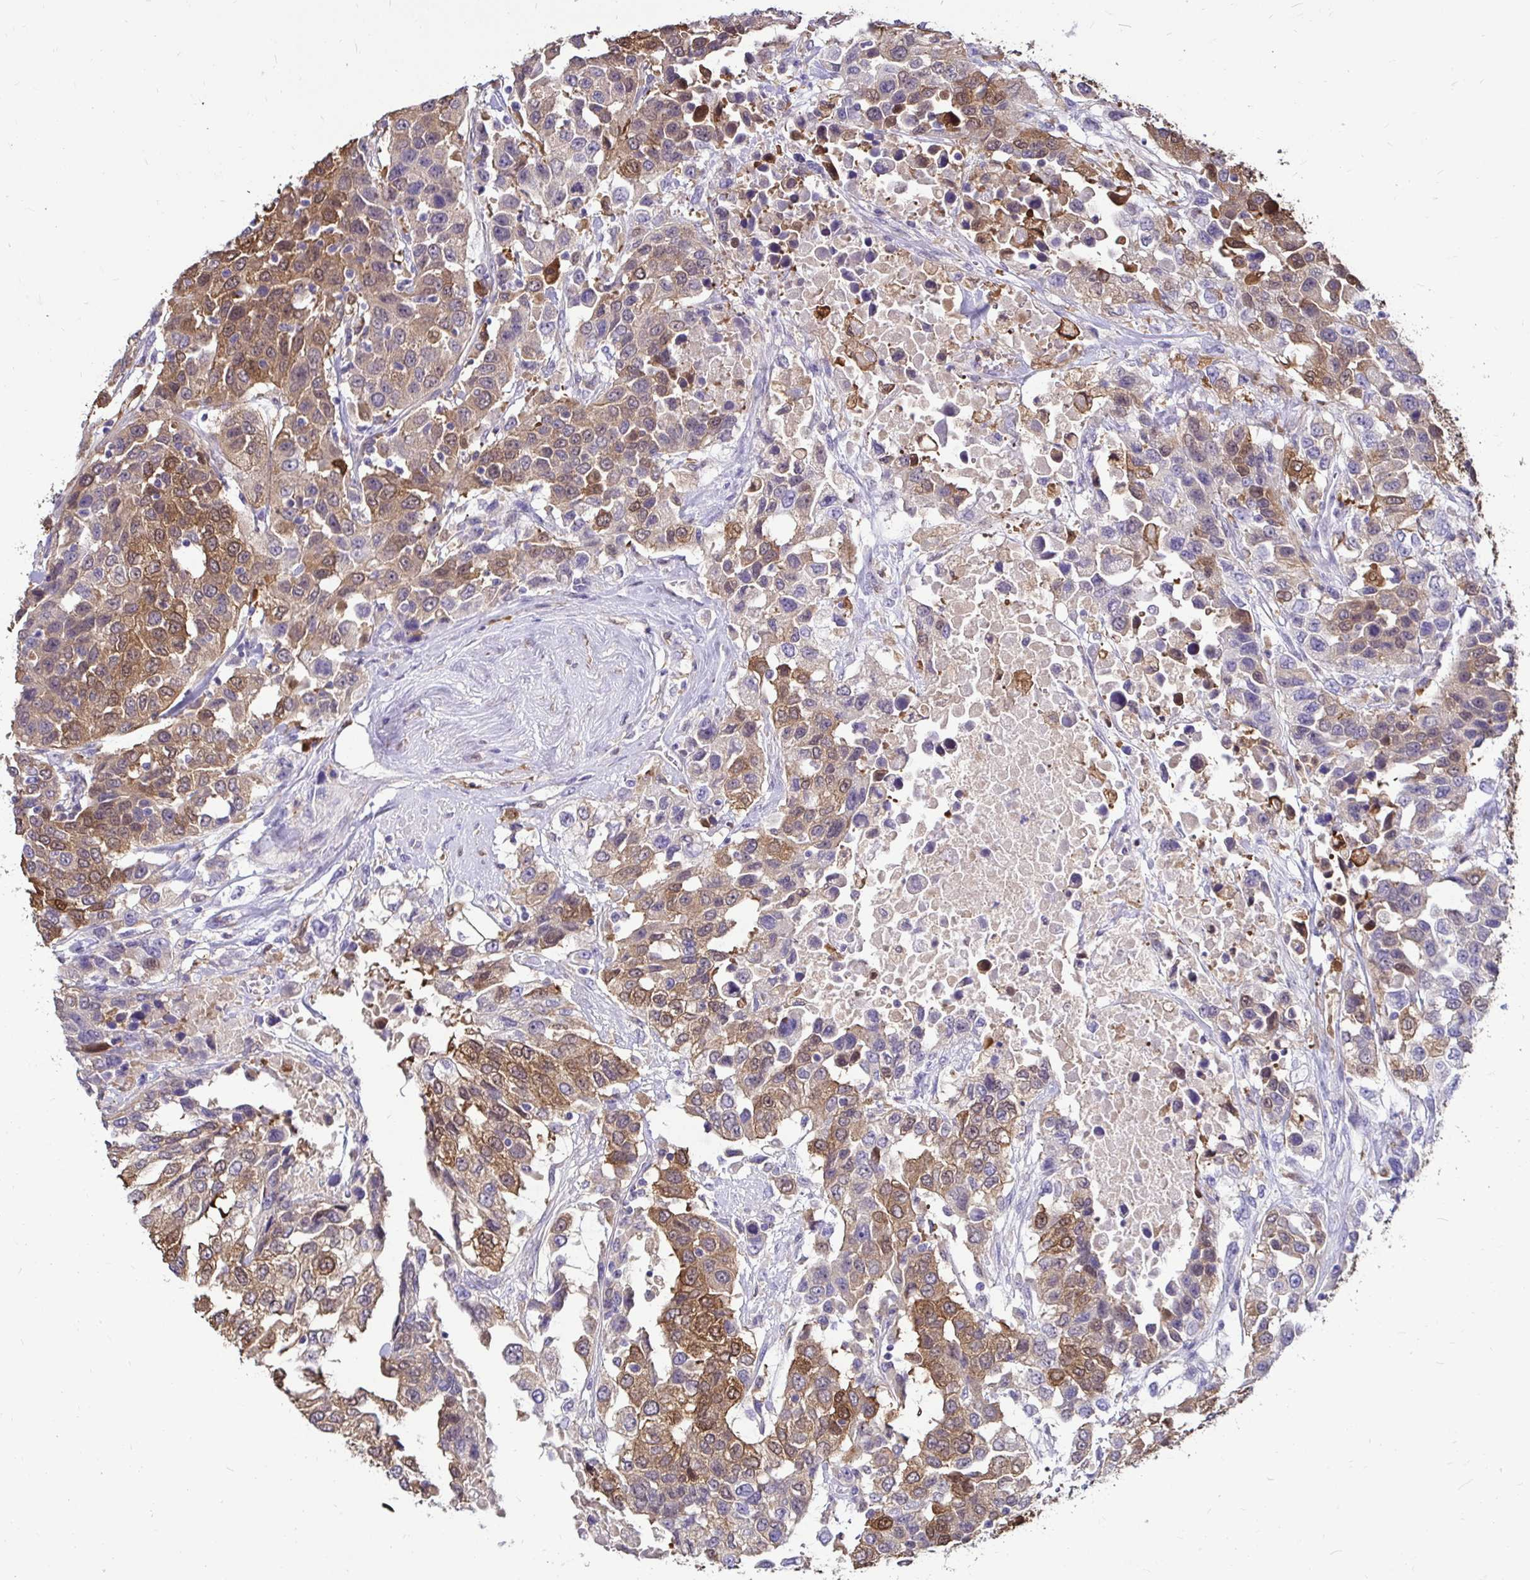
{"staining": {"intensity": "moderate", "quantity": ">75%", "location": "cytoplasmic/membranous"}, "tissue": "urothelial cancer", "cell_type": "Tumor cells", "image_type": "cancer", "snomed": [{"axis": "morphology", "description": "Urothelial carcinoma, High grade"}, {"axis": "topography", "description": "Urinary bladder"}], "caption": "This image demonstrates IHC staining of human urothelial carcinoma (high-grade), with medium moderate cytoplasmic/membranous expression in about >75% of tumor cells.", "gene": "IDH1", "patient": {"sex": "female", "age": 80}}